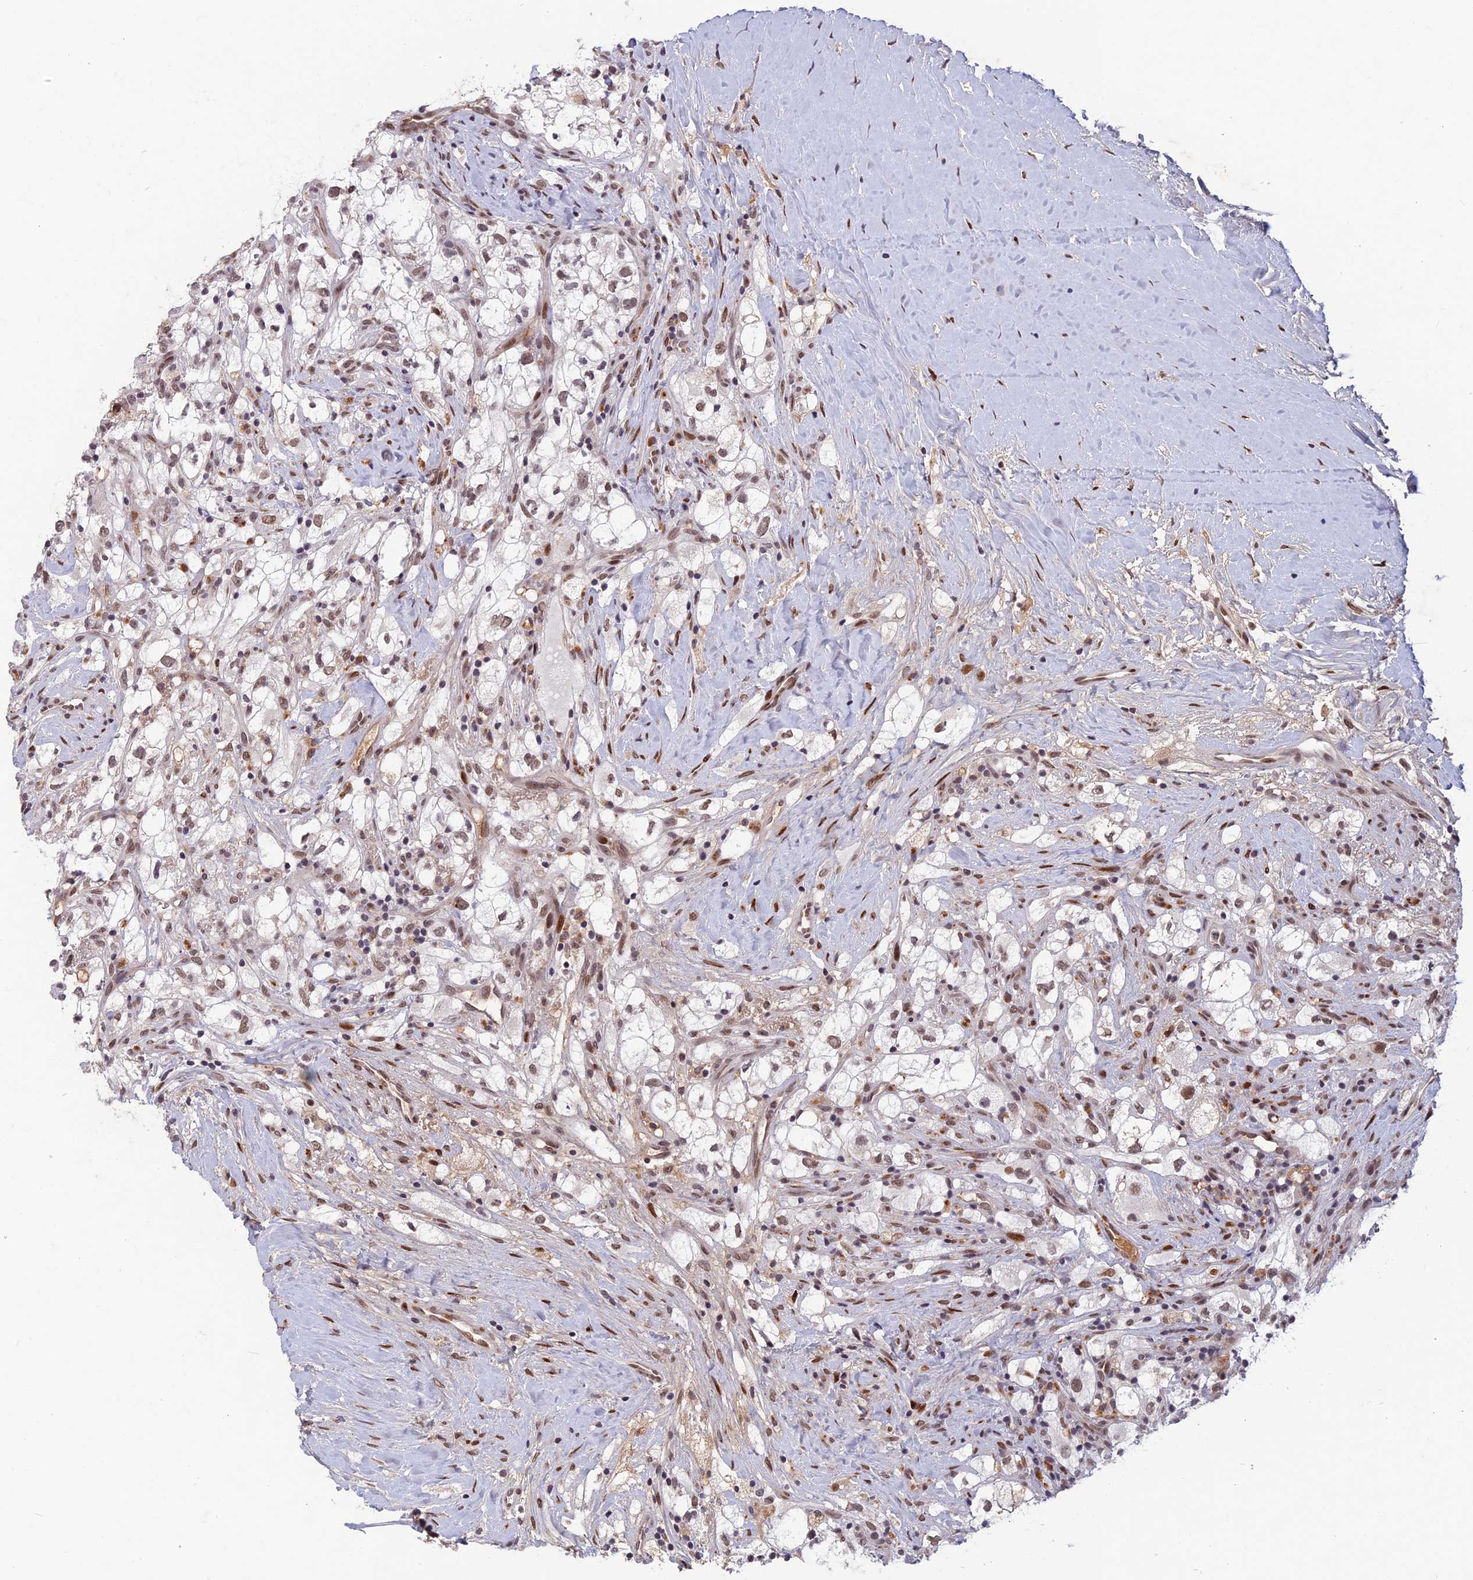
{"staining": {"intensity": "moderate", "quantity": ">75%", "location": "nuclear"}, "tissue": "renal cancer", "cell_type": "Tumor cells", "image_type": "cancer", "snomed": [{"axis": "morphology", "description": "Adenocarcinoma, NOS"}, {"axis": "topography", "description": "Kidney"}], "caption": "A brown stain shows moderate nuclear expression of a protein in human adenocarcinoma (renal) tumor cells. The protein is shown in brown color, while the nuclei are stained blue.", "gene": "CDC7", "patient": {"sex": "male", "age": 59}}